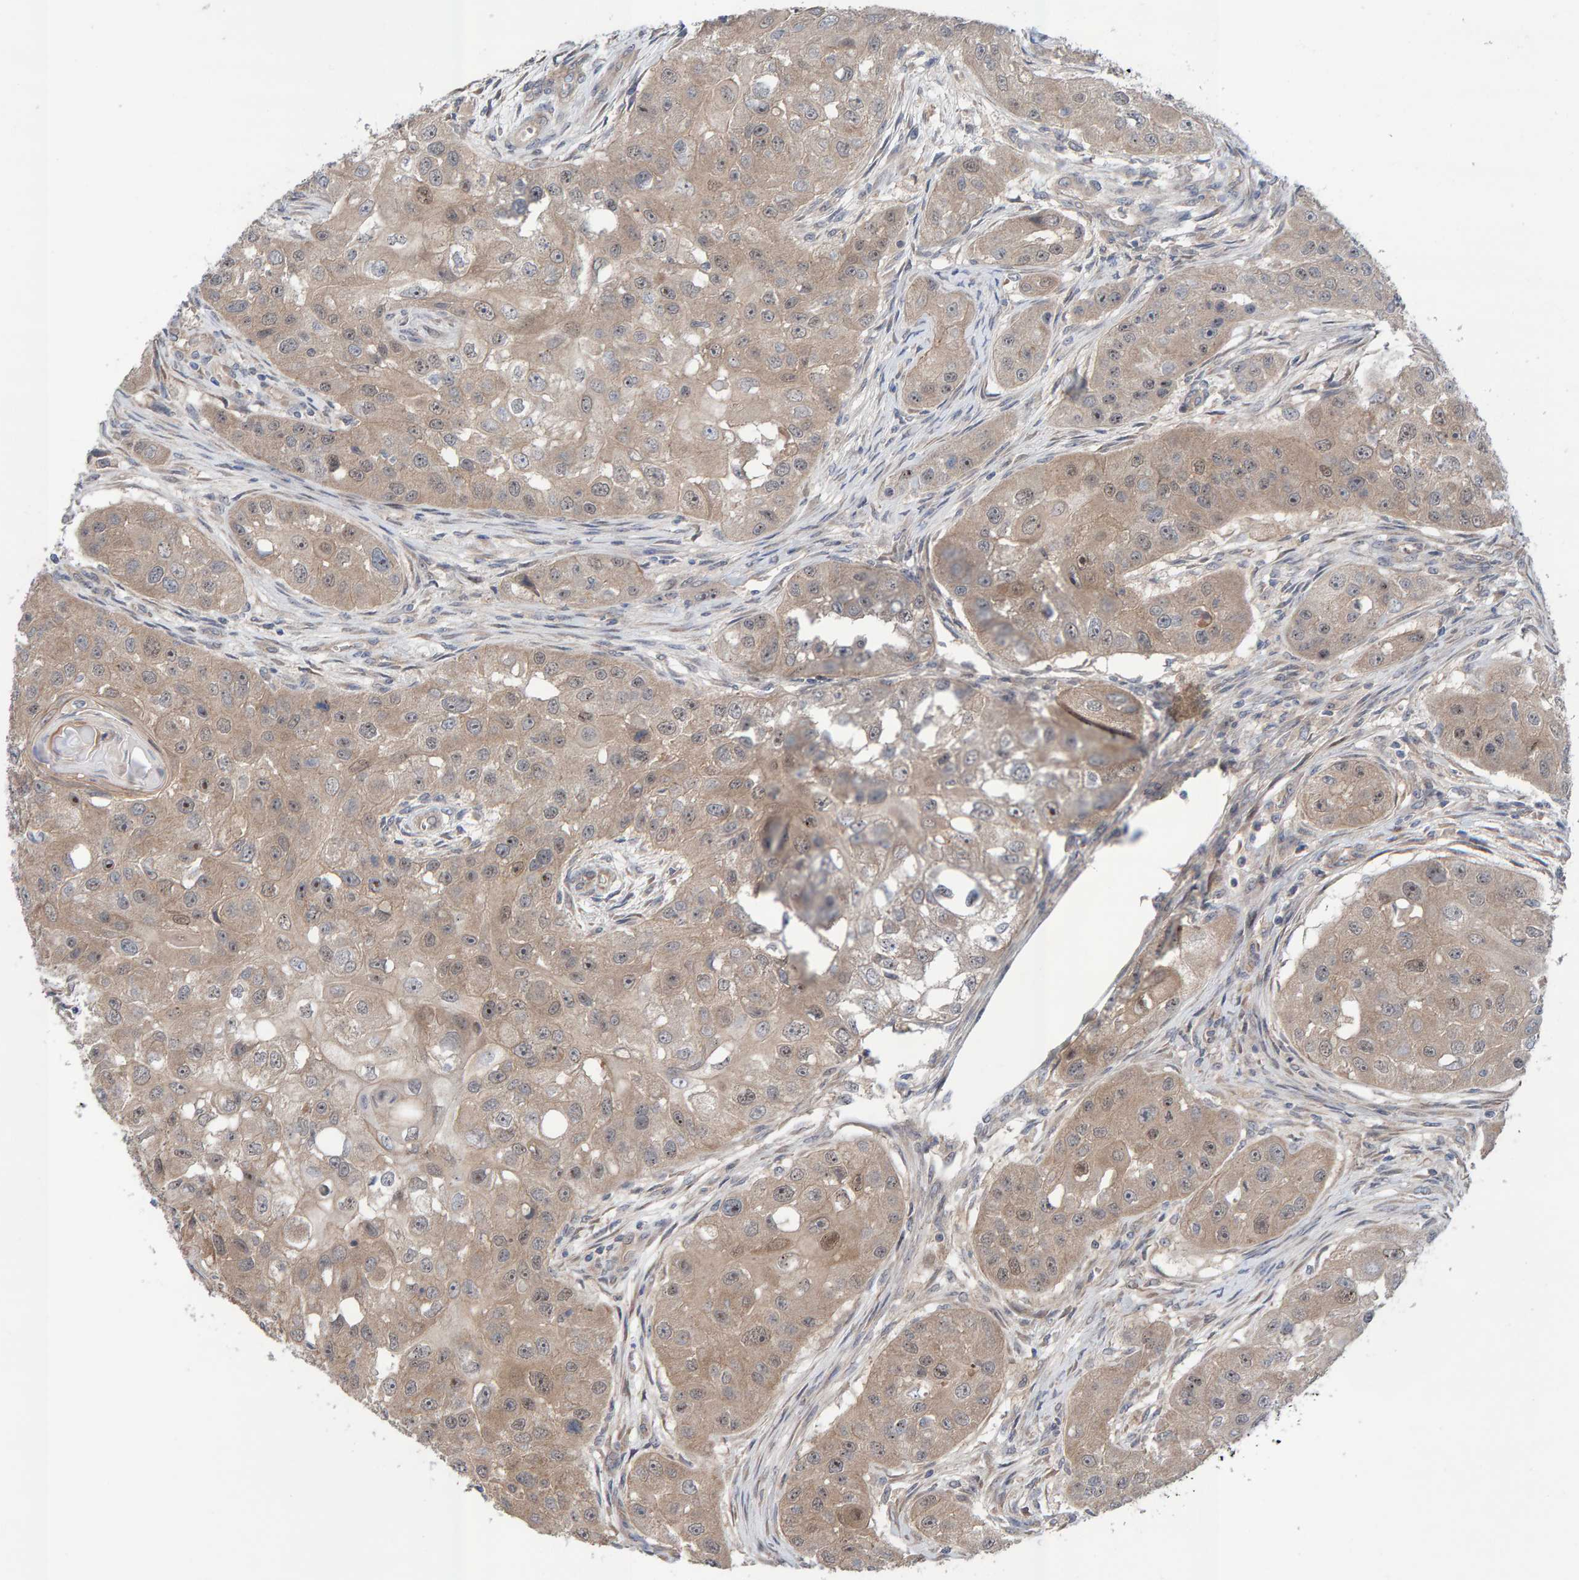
{"staining": {"intensity": "weak", "quantity": ">75%", "location": "cytoplasmic/membranous"}, "tissue": "head and neck cancer", "cell_type": "Tumor cells", "image_type": "cancer", "snomed": [{"axis": "morphology", "description": "Normal tissue, NOS"}, {"axis": "morphology", "description": "Squamous cell carcinoma, NOS"}, {"axis": "topography", "description": "Skeletal muscle"}, {"axis": "topography", "description": "Head-Neck"}], "caption": "IHC of human squamous cell carcinoma (head and neck) displays low levels of weak cytoplasmic/membranous positivity in approximately >75% of tumor cells.", "gene": "LRSAM1", "patient": {"sex": "male", "age": 51}}